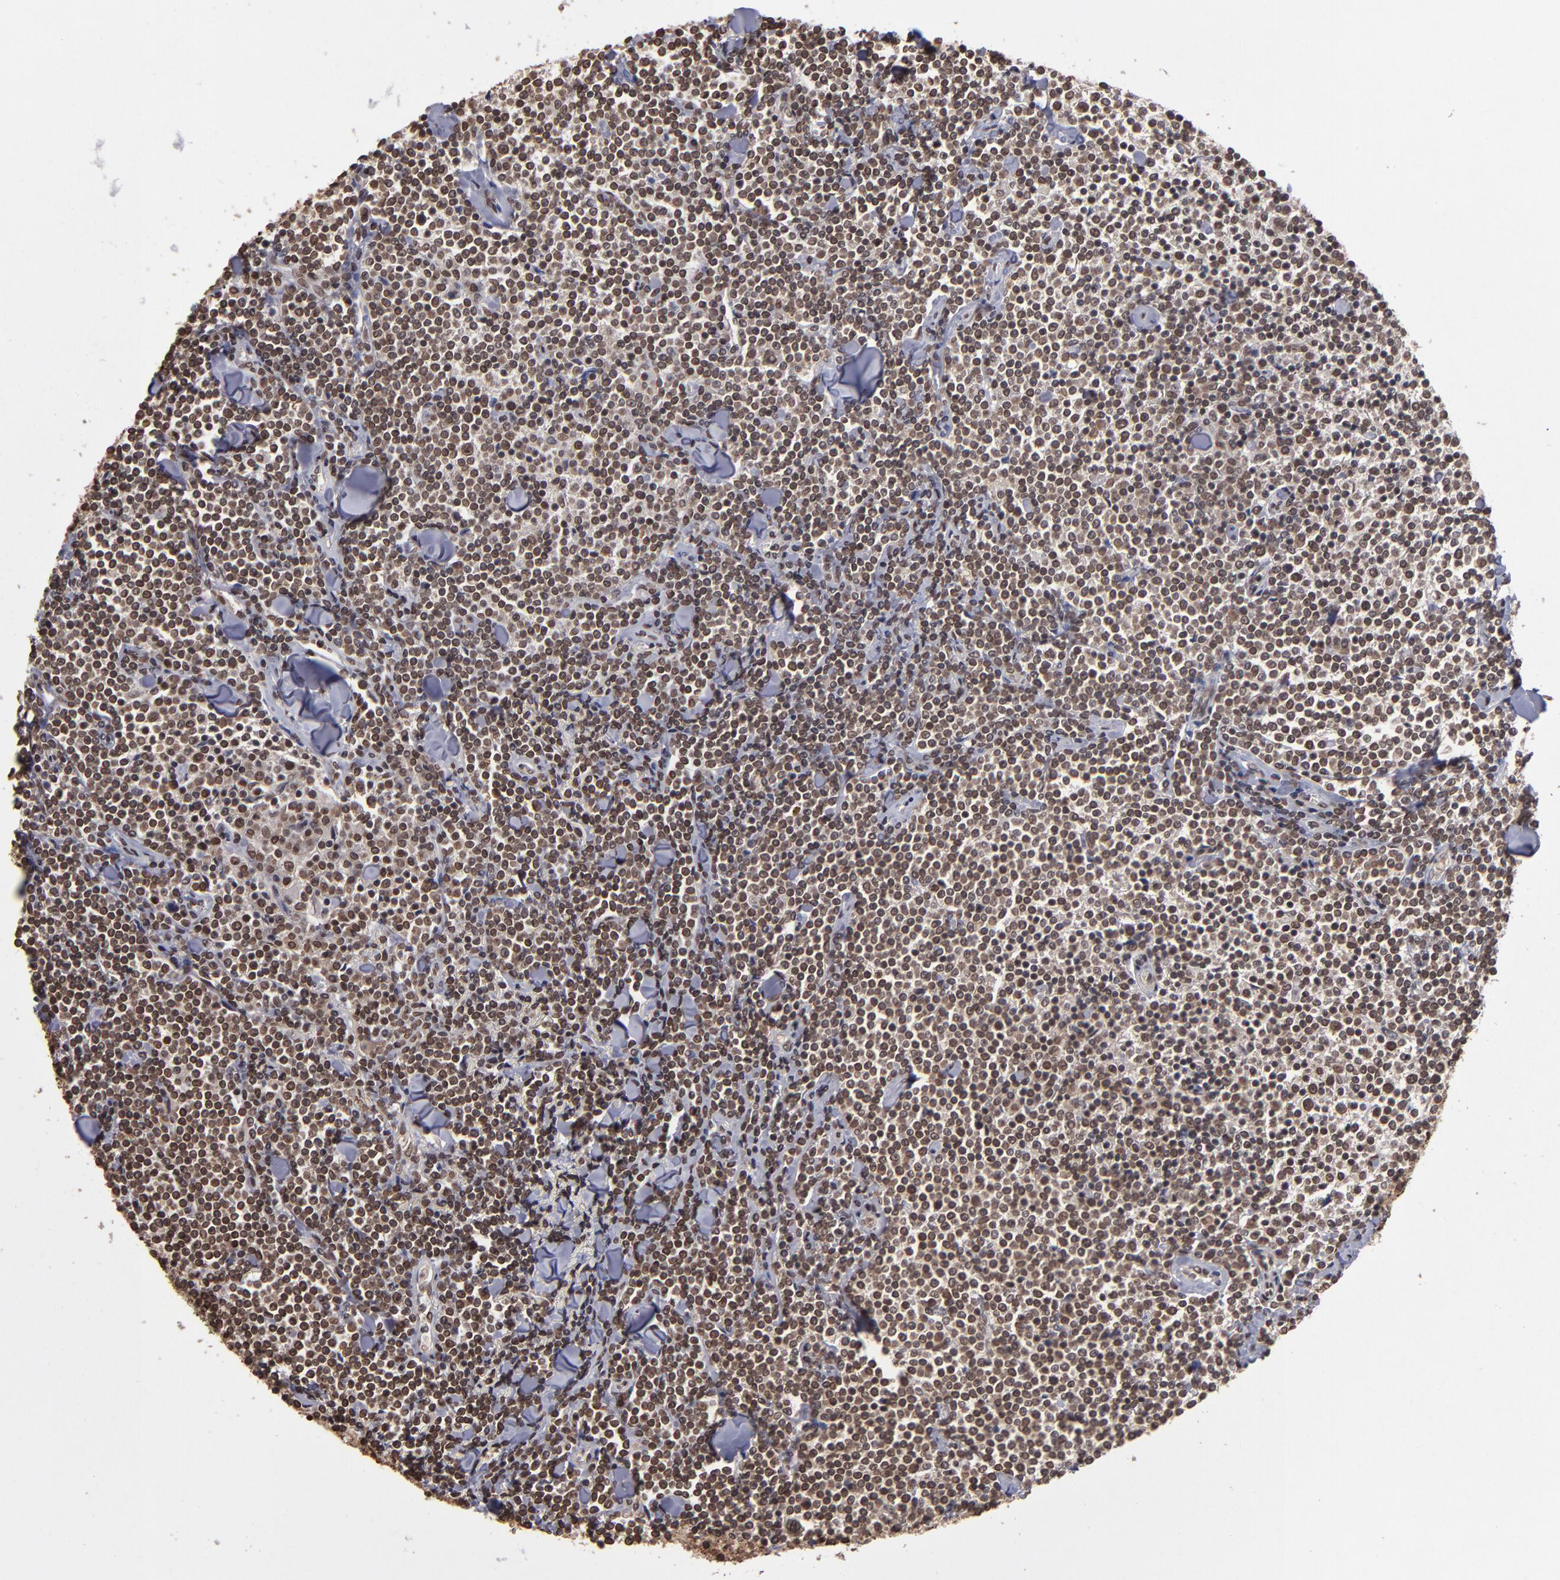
{"staining": {"intensity": "moderate", "quantity": ">75%", "location": "nuclear"}, "tissue": "lymphoma", "cell_type": "Tumor cells", "image_type": "cancer", "snomed": [{"axis": "morphology", "description": "Malignant lymphoma, non-Hodgkin's type, Low grade"}, {"axis": "topography", "description": "Soft tissue"}], "caption": "Protein staining displays moderate nuclear expression in about >75% of tumor cells in malignant lymphoma, non-Hodgkin's type (low-grade). Immunohistochemistry stains the protein in brown and the nuclei are stained blue.", "gene": "AKT1", "patient": {"sex": "male", "age": 92}}